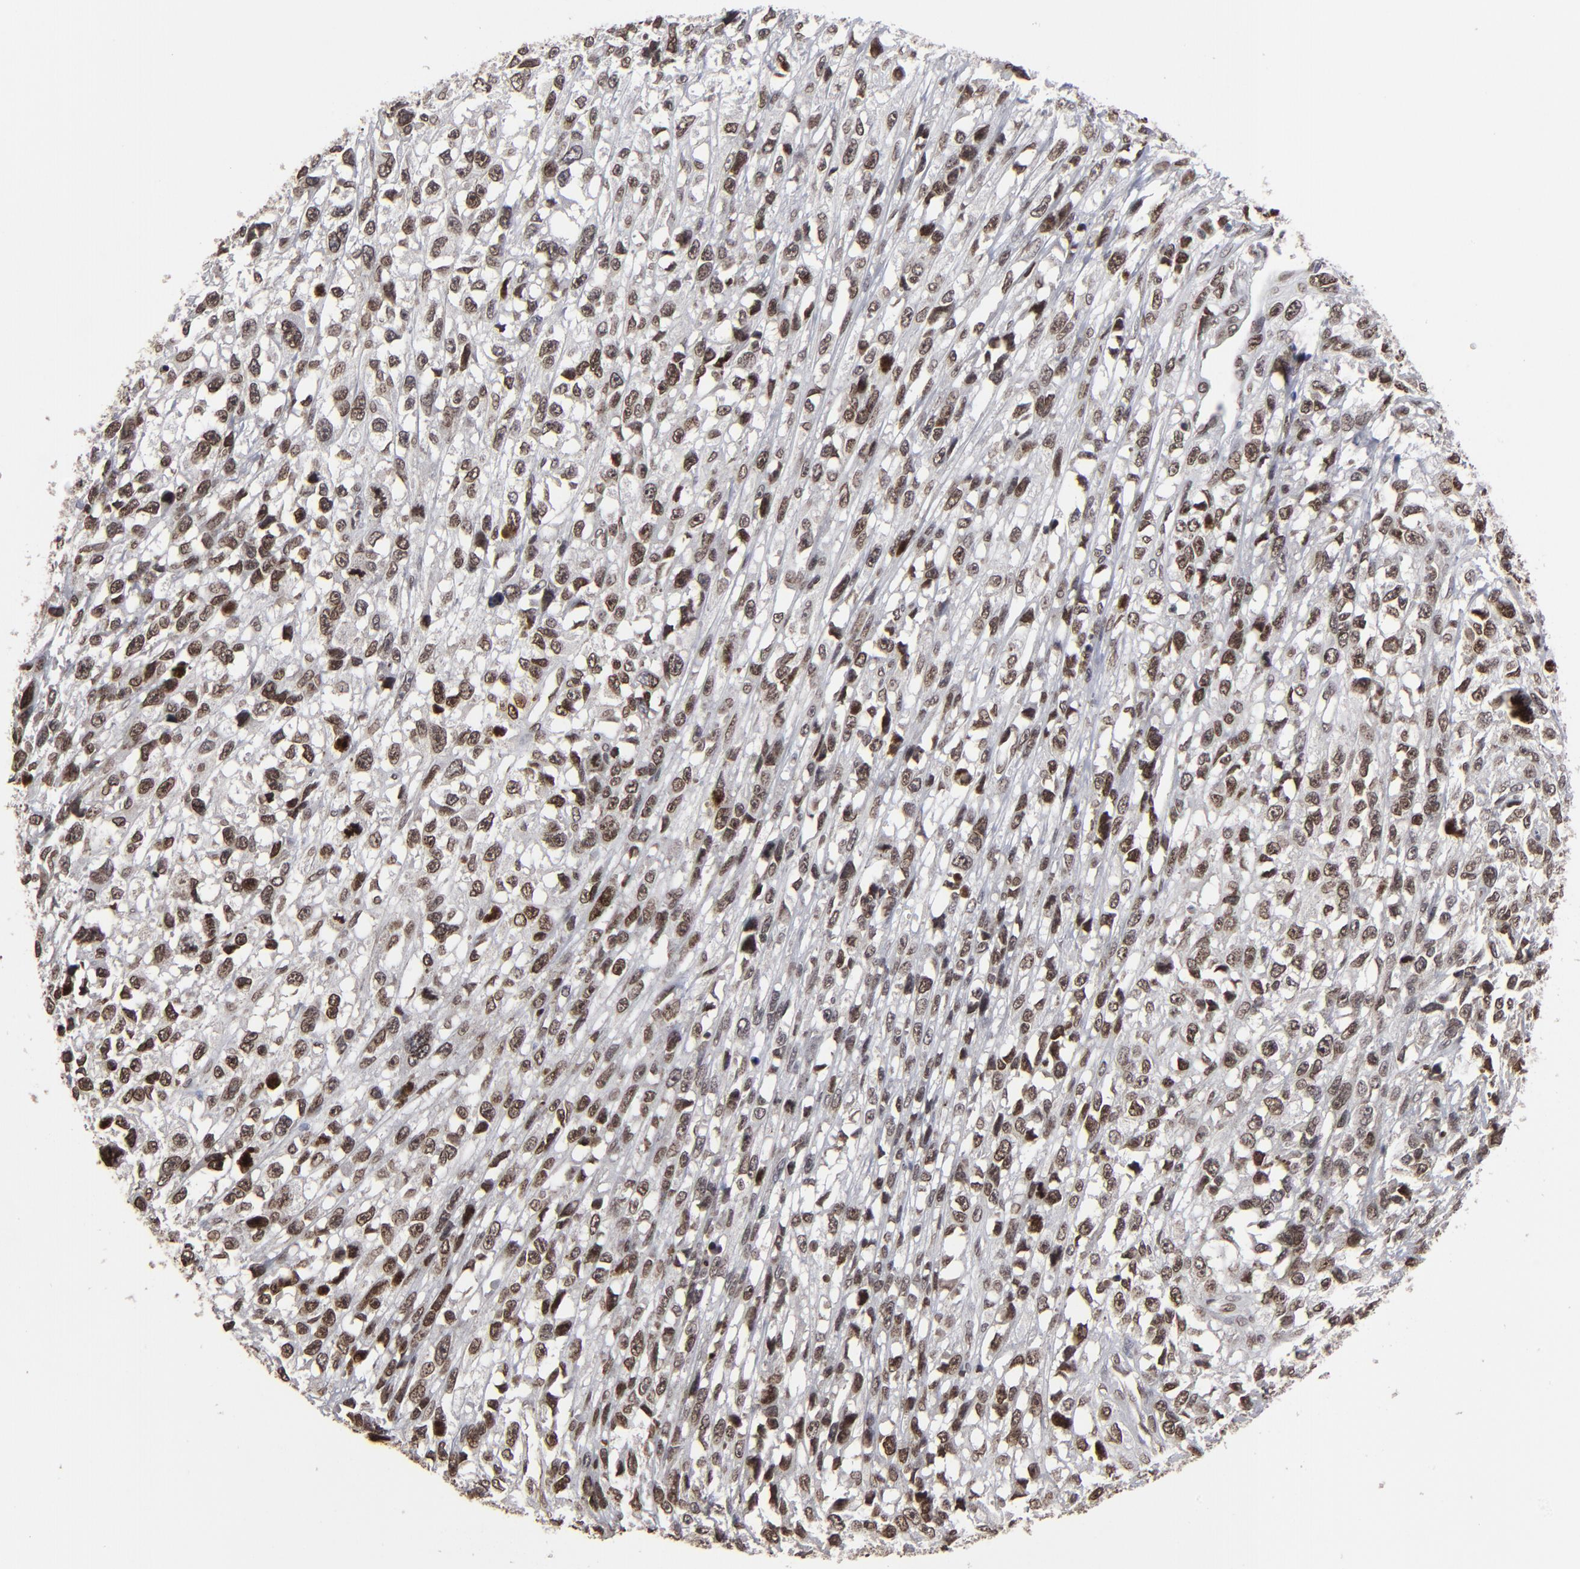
{"staining": {"intensity": "moderate", "quantity": ">75%", "location": "nuclear"}, "tissue": "melanoma", "cell_type": "Tumor cells", "image_type": "cancer", "snomed": [{"axis": "morphology", "description": "Malignant melanoma, Metastatic site"}, {"axis": "topography", "description": "Lymph node"}], "caption": "This photomicrograph shows IHC staining of malignant melanoma (metastatic site), with medium moderate nuclear expression in approximately >75% of tumor cells.", "gene": "BAZ1A", "patient": {"sex": "male", "age": 59}}